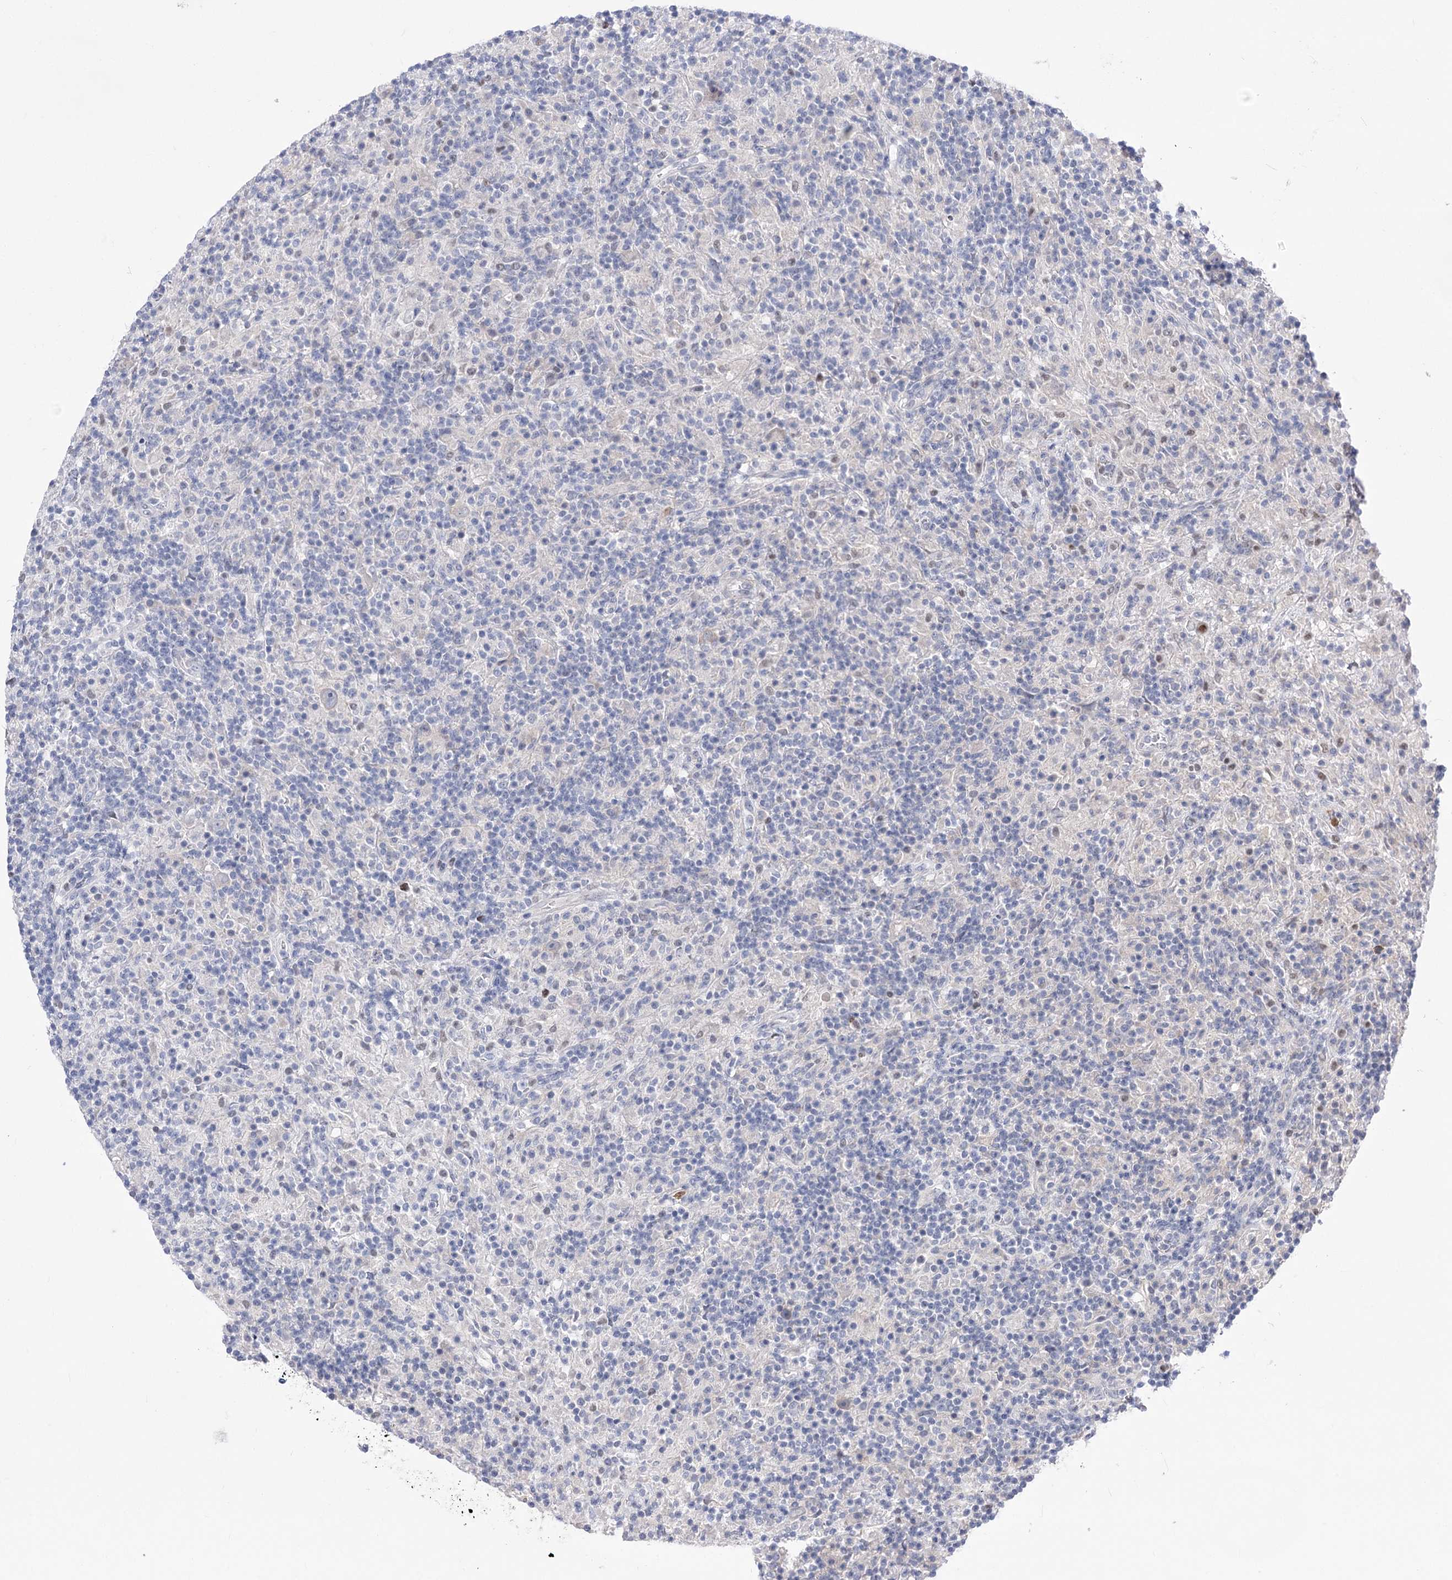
{"staining": {"intensity": "negative", "quantity": "none", "location": "none"}, "tissue": "lymphoma", "cell_type": "Tumor cells", "image_type": "cancer", "snomed": [{"axis": "morphology", "description": "Hodgkin's disease, NOS"}, {"axis": "topography", "description": "Lymph node"}], "caption": "Lymphoma was stained to show a protein in brown. There is no significant expression in tumor cells.", "gene": "SIAE", "patient": {"sex": "male", "age": 70}}